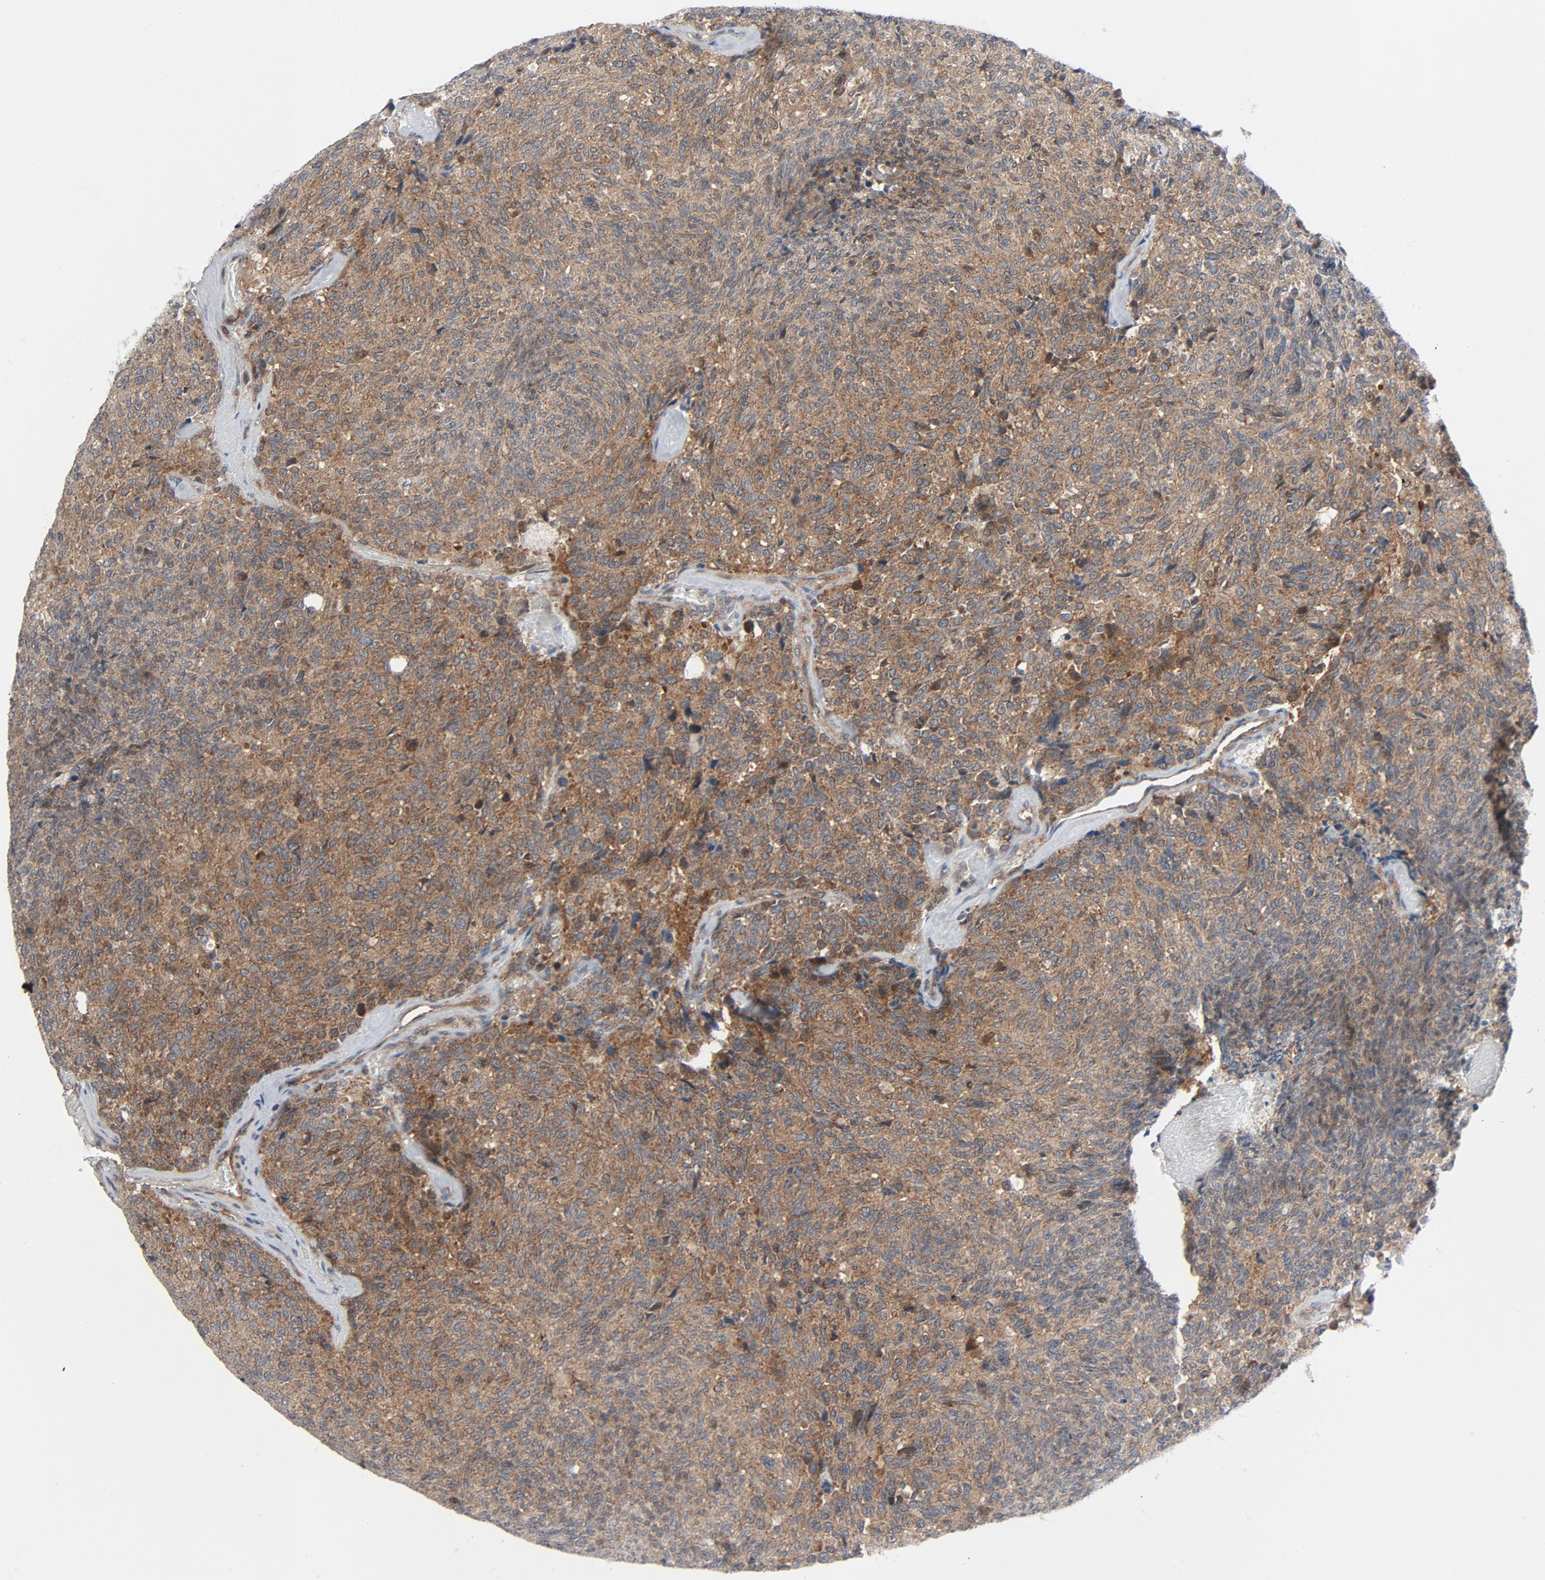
{"staining": {"intensity": "moderate", "quantity": ">75%", "location": "cytoplasmic/membranous"}, "tissue": "carcinoid", "cell_type": "Tumor cells", "image_type": "cancer", "snomed": [{"axis": "morphology", "description": "Carcinoid, malignant, NOS"}, {"axis": "topography", "description": "Pancreas"}], "caption": "Human carcinoid stained with a brown dye reveals moderate cytoplasmic/membranous positive expression in about >75% of tumor cells.", "gene": "TSG101", "patient": {"sex": "female", "age": 54}}